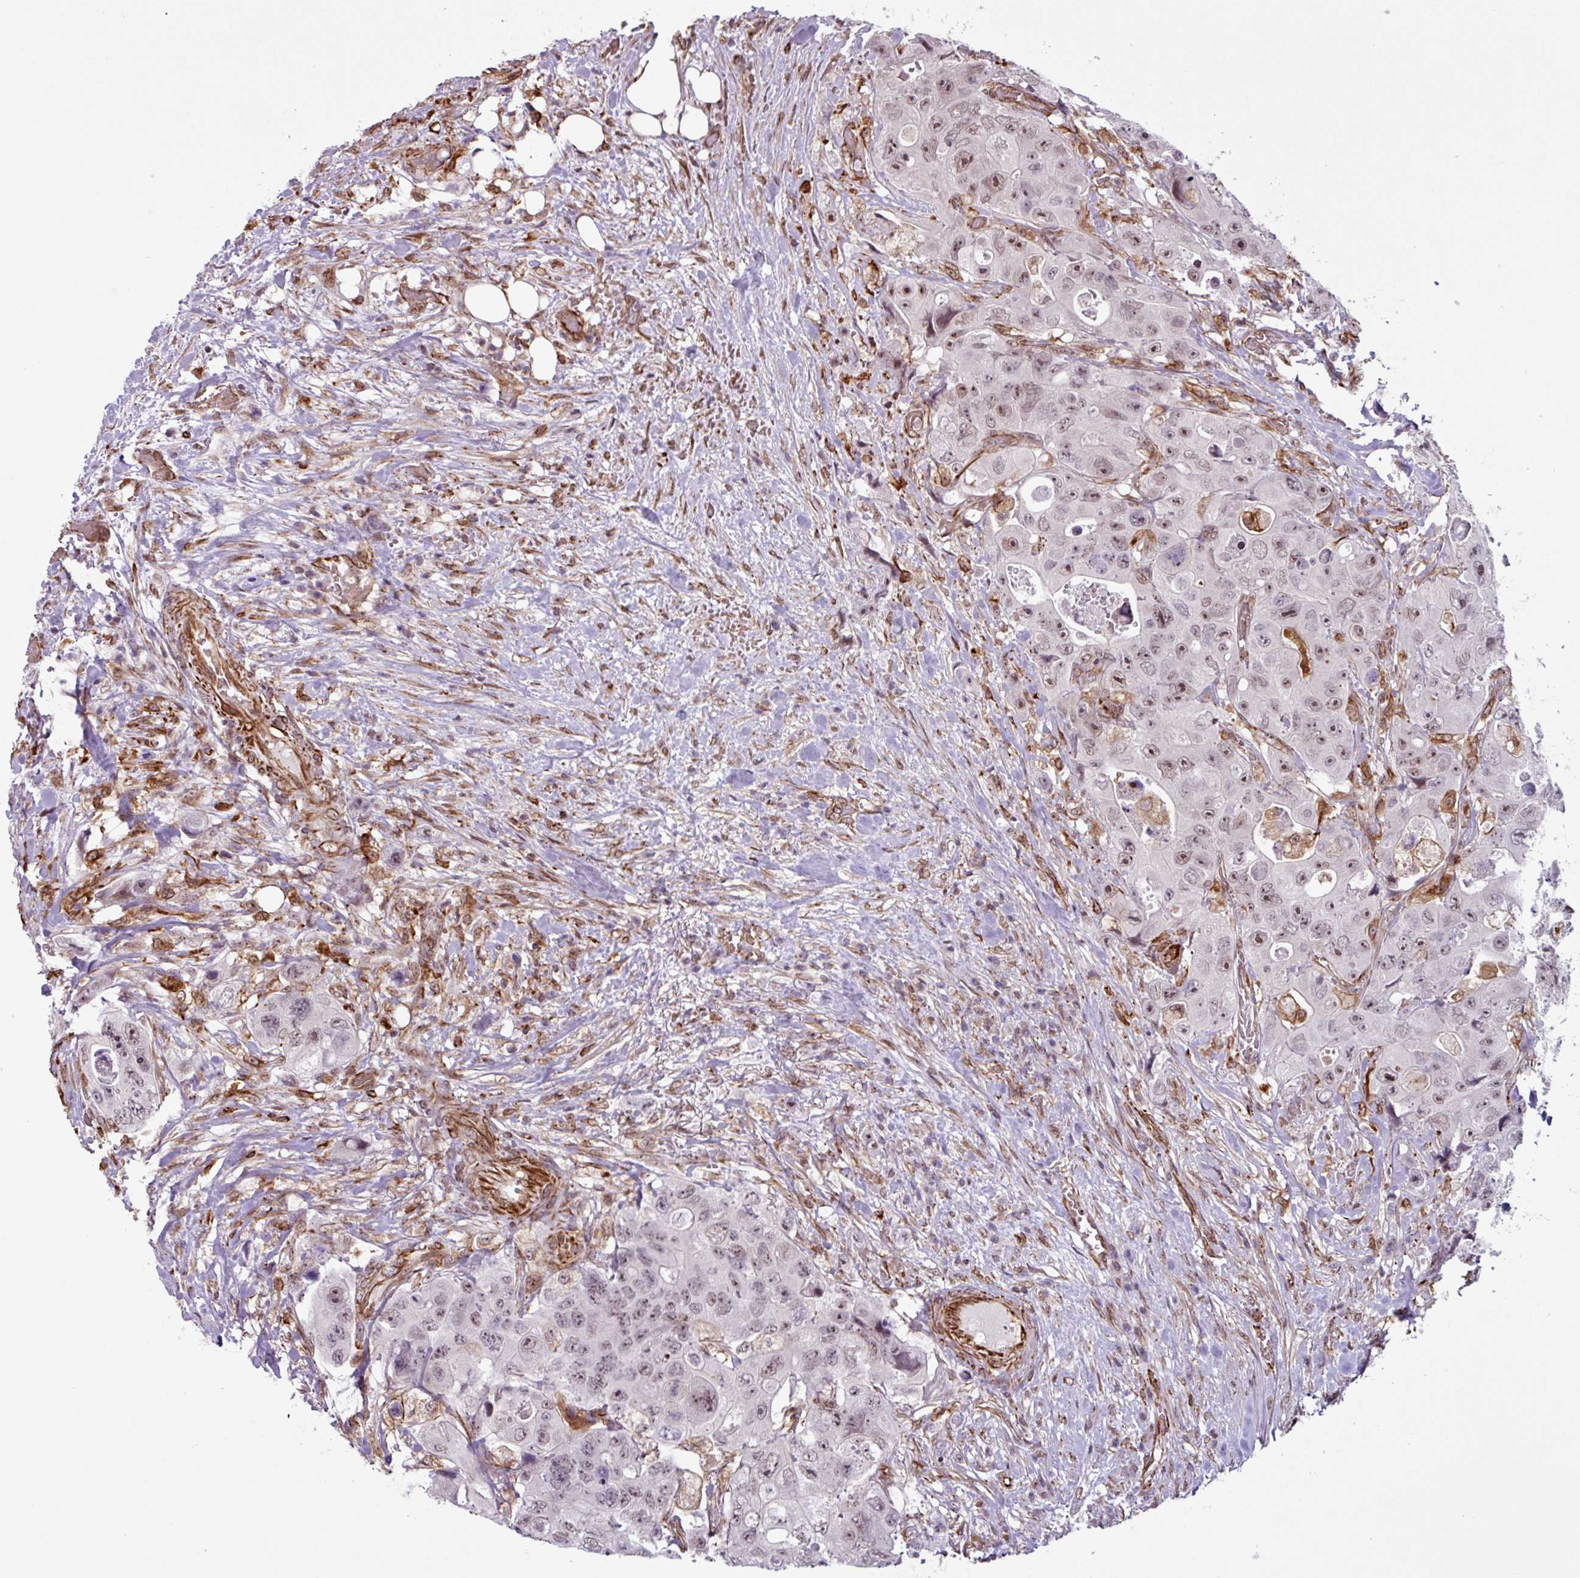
{"staining": {"intensity": "moderate", "quantity": ">75%", "location": "nuclear"}, "tissue": "colorectal cancer", "cell_type": "Tumor cells", "image_type": "cancer", "snomed": [{"axis": "morphology", "description": "Adenocarcinoma, NOS"}, {"axis": "topography", "description": "Colon"}], "caption": "Protein positivity by immunohistochemistry (IHC) exhibits moderate nuclear positivity in about >75% of tumor cells in colorectal cancer. Immunohistochemistry stains the protein in brown and the nuclei are stained blue.", "gene": "CHD3", "patient": {"sex": "female", "age": 46}}